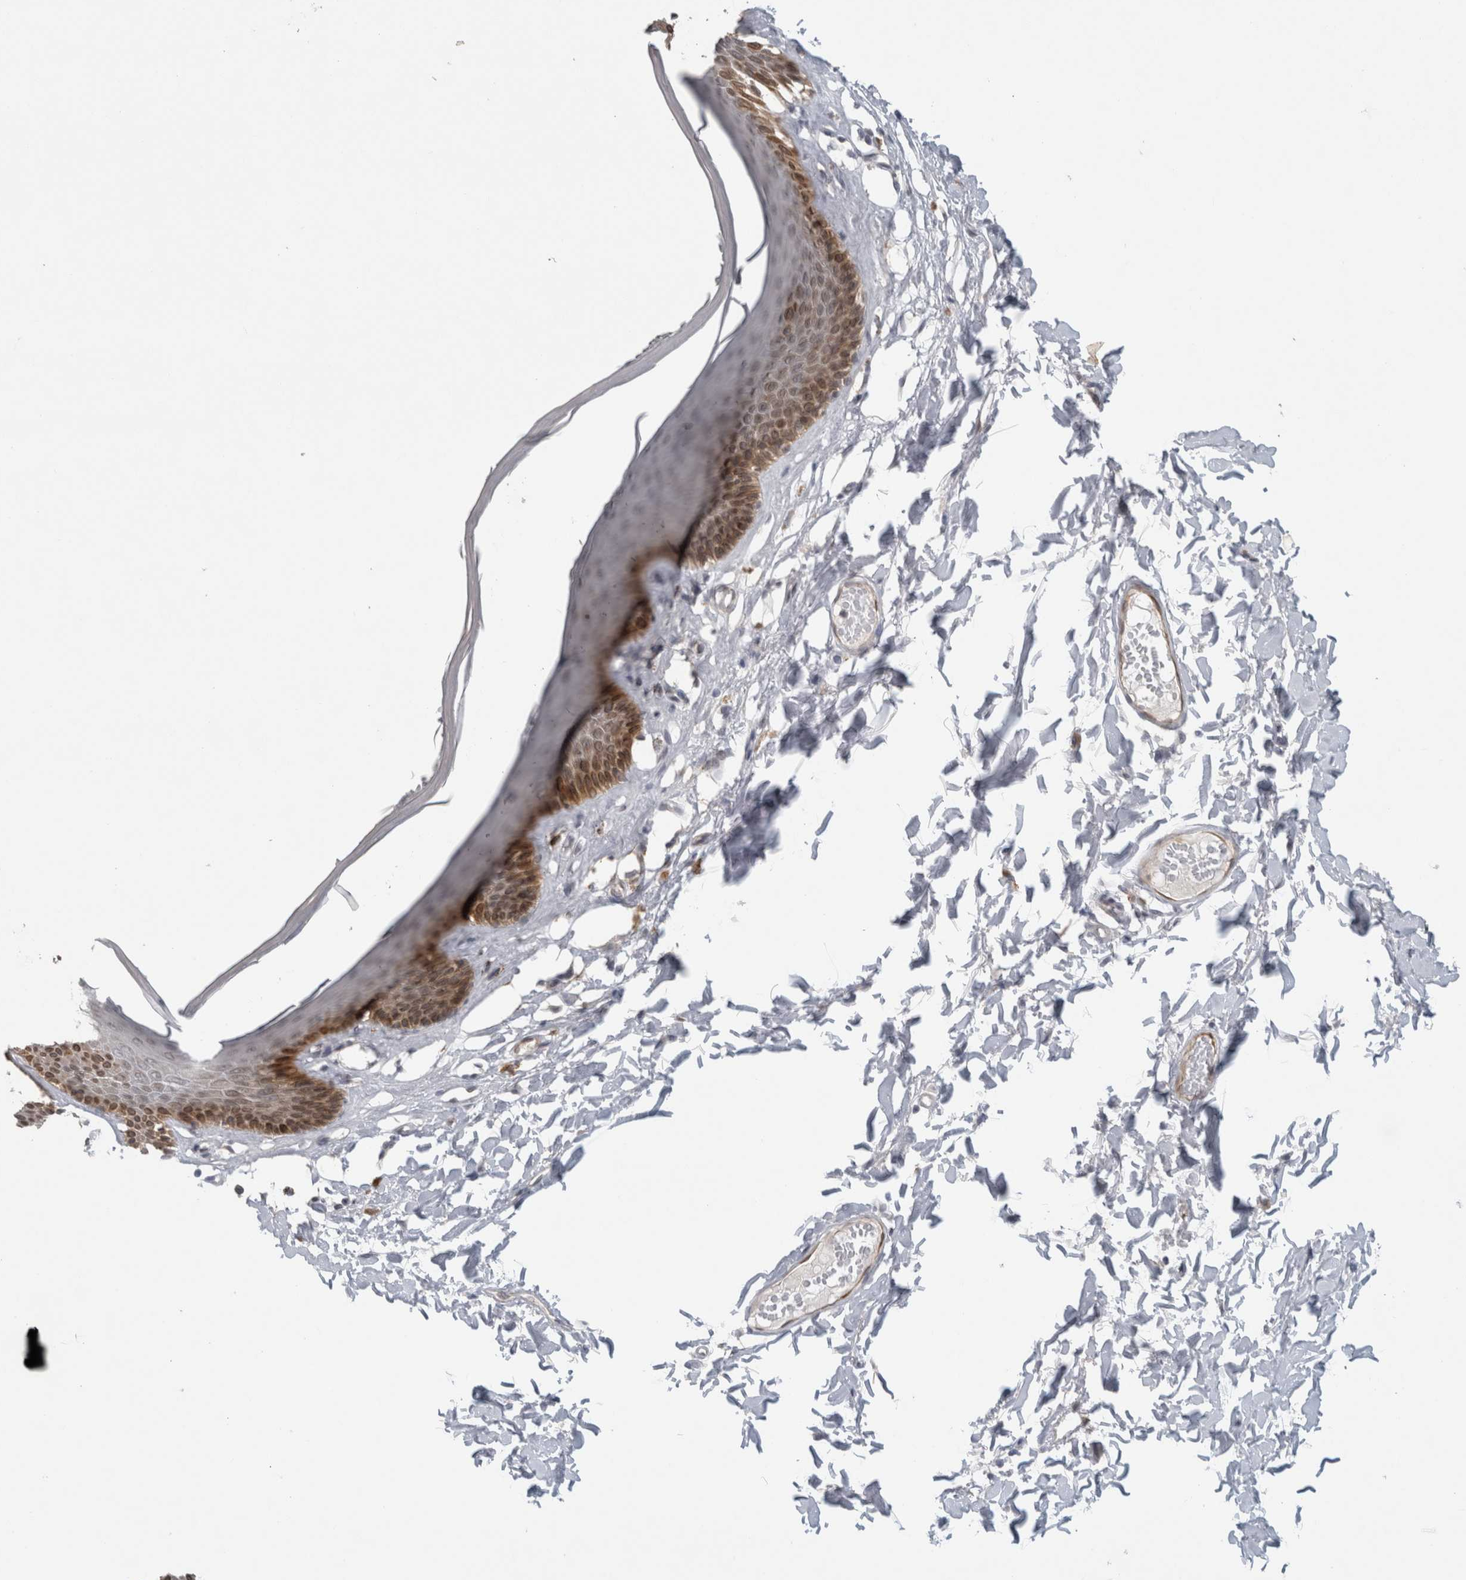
{"staining": {"intensity": "moderate", "quantity": "25%-75%", "location": "cytoplasmic/membranous,nuclear"}, "tissue": "skin", "cell_type": "Epidermal cells", "image_type": "normal", "snomed": [{"axis": "morphology", "description": "Normal tissue, NOS"}, {"axis": "topography", "description": "Vulva"}], "caption": "Epidermal cells exhibit moderate cytoplasmic/membranous,nuclear expression in about 25%-75% of cells in normal skin.", "gene": "PRXL2A", "patient": {"sex": "female", "age": 73}}